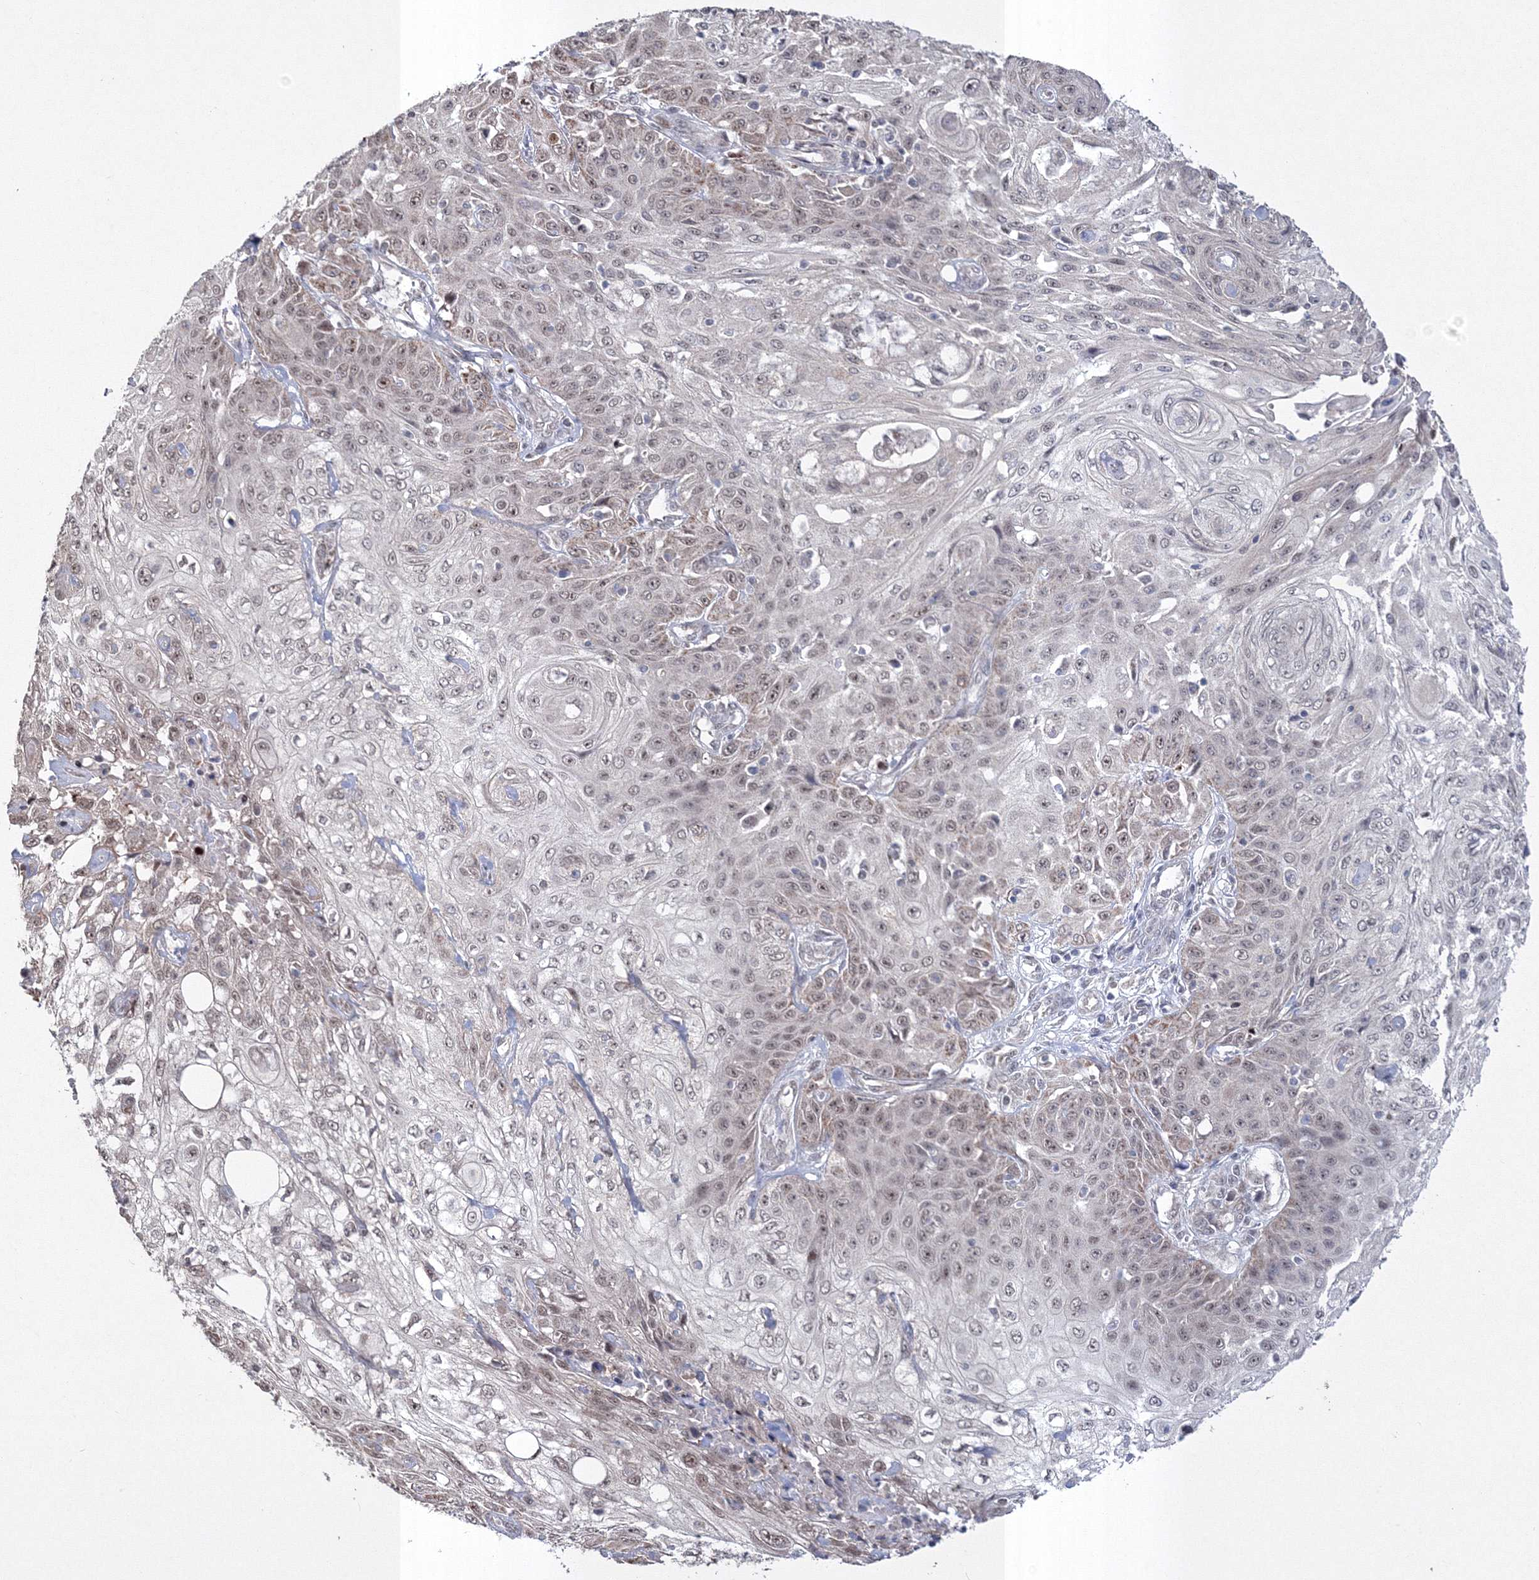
{"staining": {"intensity": "moderate", "quantity": ">75%", "location": "nuclear"}, "tissue": "skin cancer", "cell_type": "Tumor cells", "image_type": "cancer", "snomed": [{"axis": "morphology", "description": "Squamous cell carcinoma, NOS"}, {"axis": "morphology", "description": "Squamous cell carcinoma, metastatic, NOS"}, {"axis": "topography", "description": "Skin"}, {"axis": "topography", "description": "Lymph node"}], "caption": "There is medium levels of moderate nuclear expression in tumor cells of squamous cell carcinoma (skin), as demonstrated by immunohistochemical staining (brown color).", "gene": "GRSF1", "patient": {"sex": "male", "age": 75}}